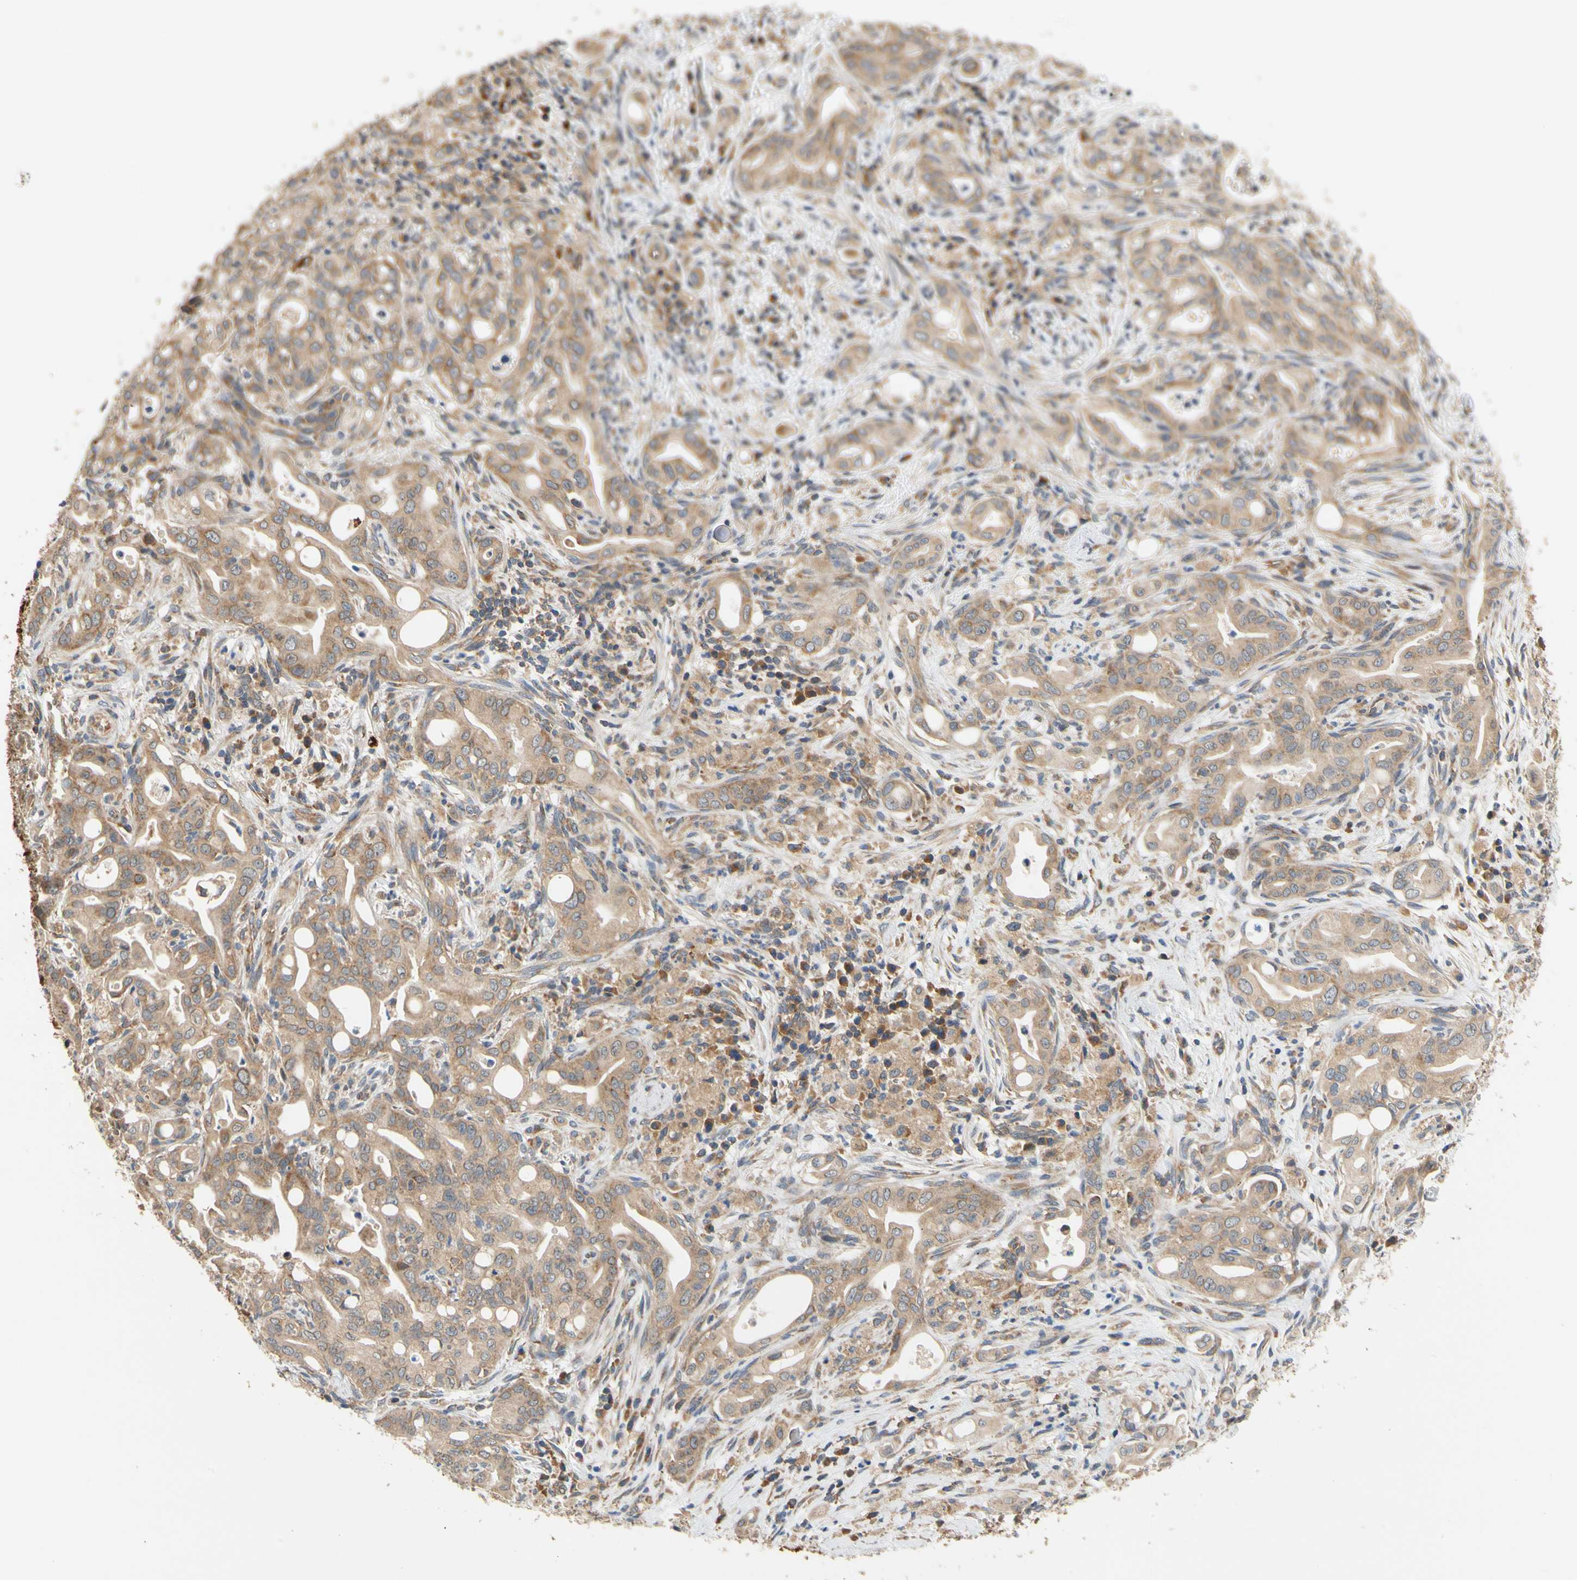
{"staining": {"intensity": "moderate", "quantity": ">75%", "location": "cytoplasmic/membranous"}, "tissue": "liver cancer", "cell_type": "Tumor cells", "image_type": "cancer", "snomed": [{"axis": "morphology", "description": "Cholangiocarcinoma"}, {"axis": "topography", "description": "Liver"}], "caption": "A brown stain labels moderate cytoplasmic/membranous positivity of a protein in liver cancer (cholangiocarcinoma) tumor cells. Ihc stains the protein of interest in brown and the nuclei are stained blue.", "gene": "ANKHD1", "patient": {"sex": "female", "age": 68}}